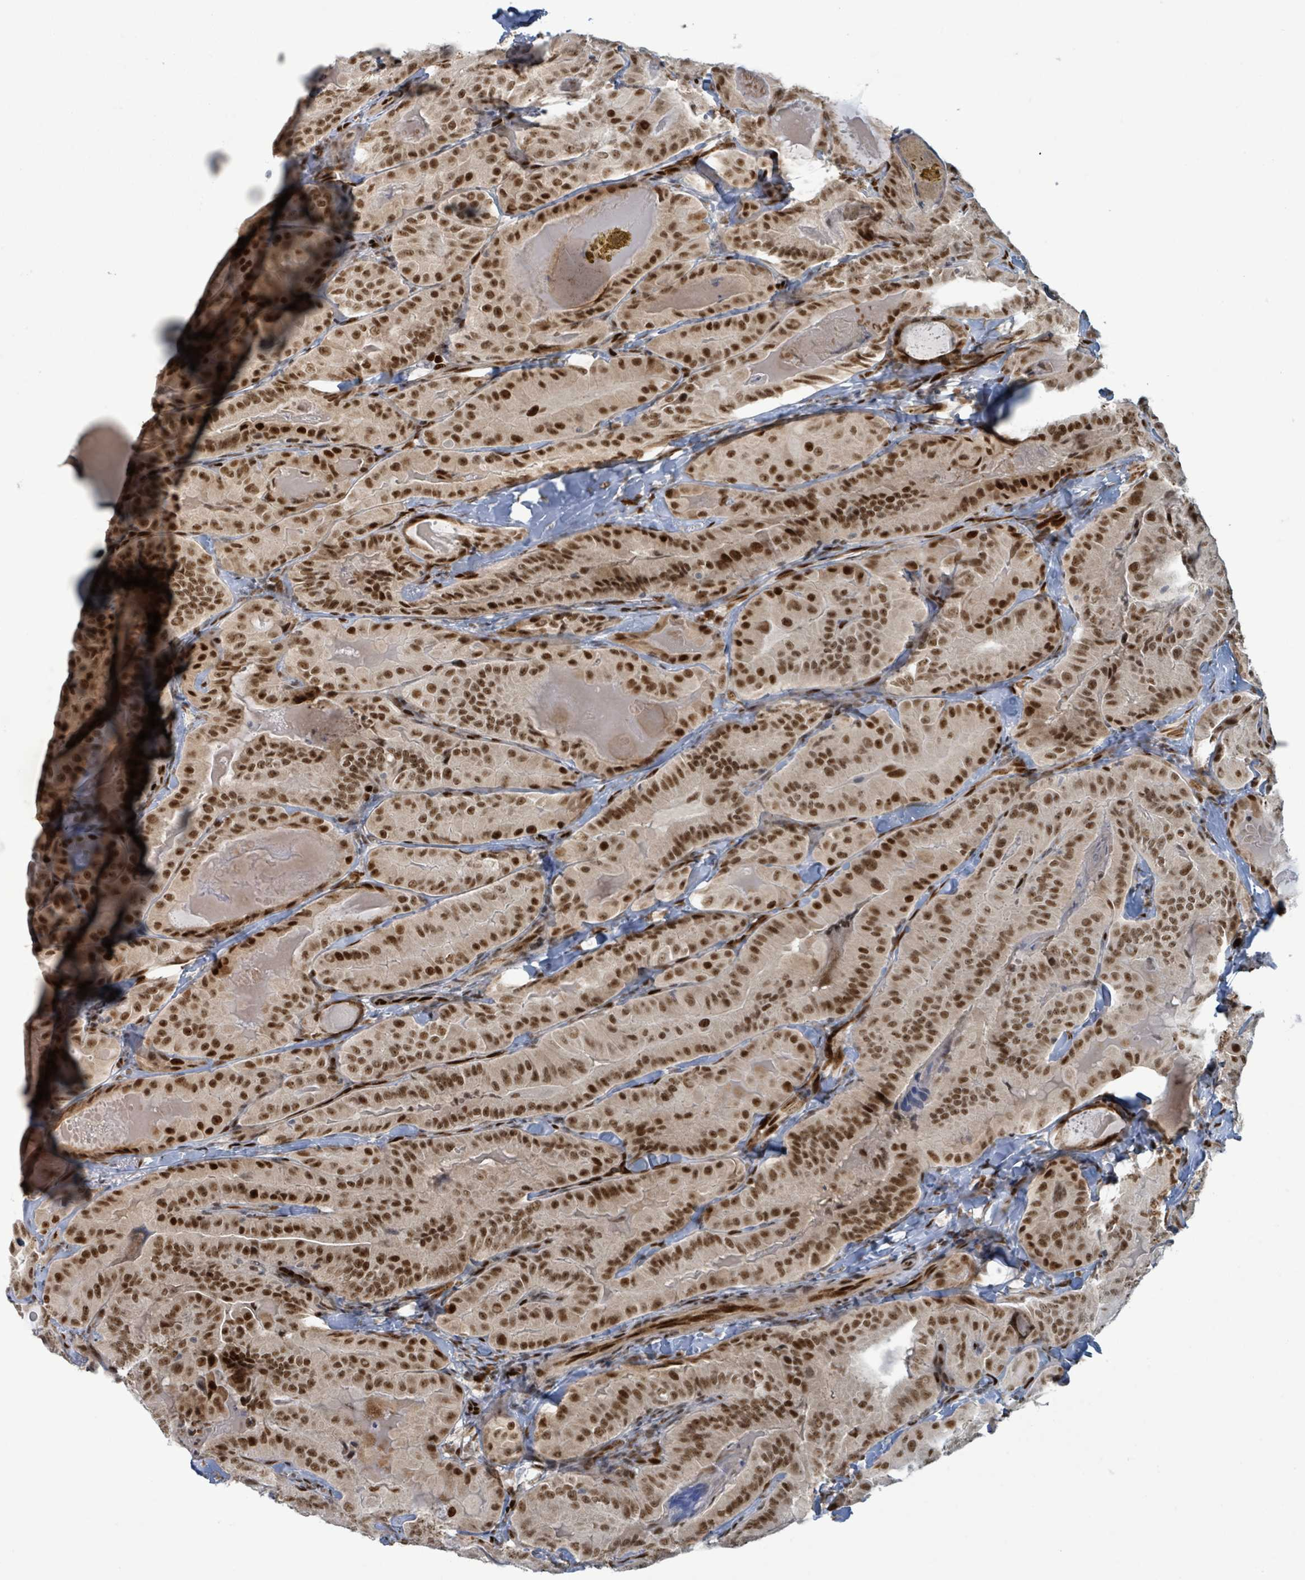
{"staining": {"intensity": "strong", "quantity": ">75%", "location": "nuclear"}, "tissue": "thyroid cancer", "cell_type": "Tumor cells", "image_type": "cancer", "snomed": [{"axis": "morphology", "description": "Papillary adenocarcinoma, NOS"}, {"axis": "topography", "description": "Thyroid gland"}], "caption": "Immunohistochemistry of thyroid papillary adenocarcinoma displays high levels of strong nuclear staining in about >75% of tumor cells.", "gene": "KLF3", "patient": {"sex": "female", "age": 68}}